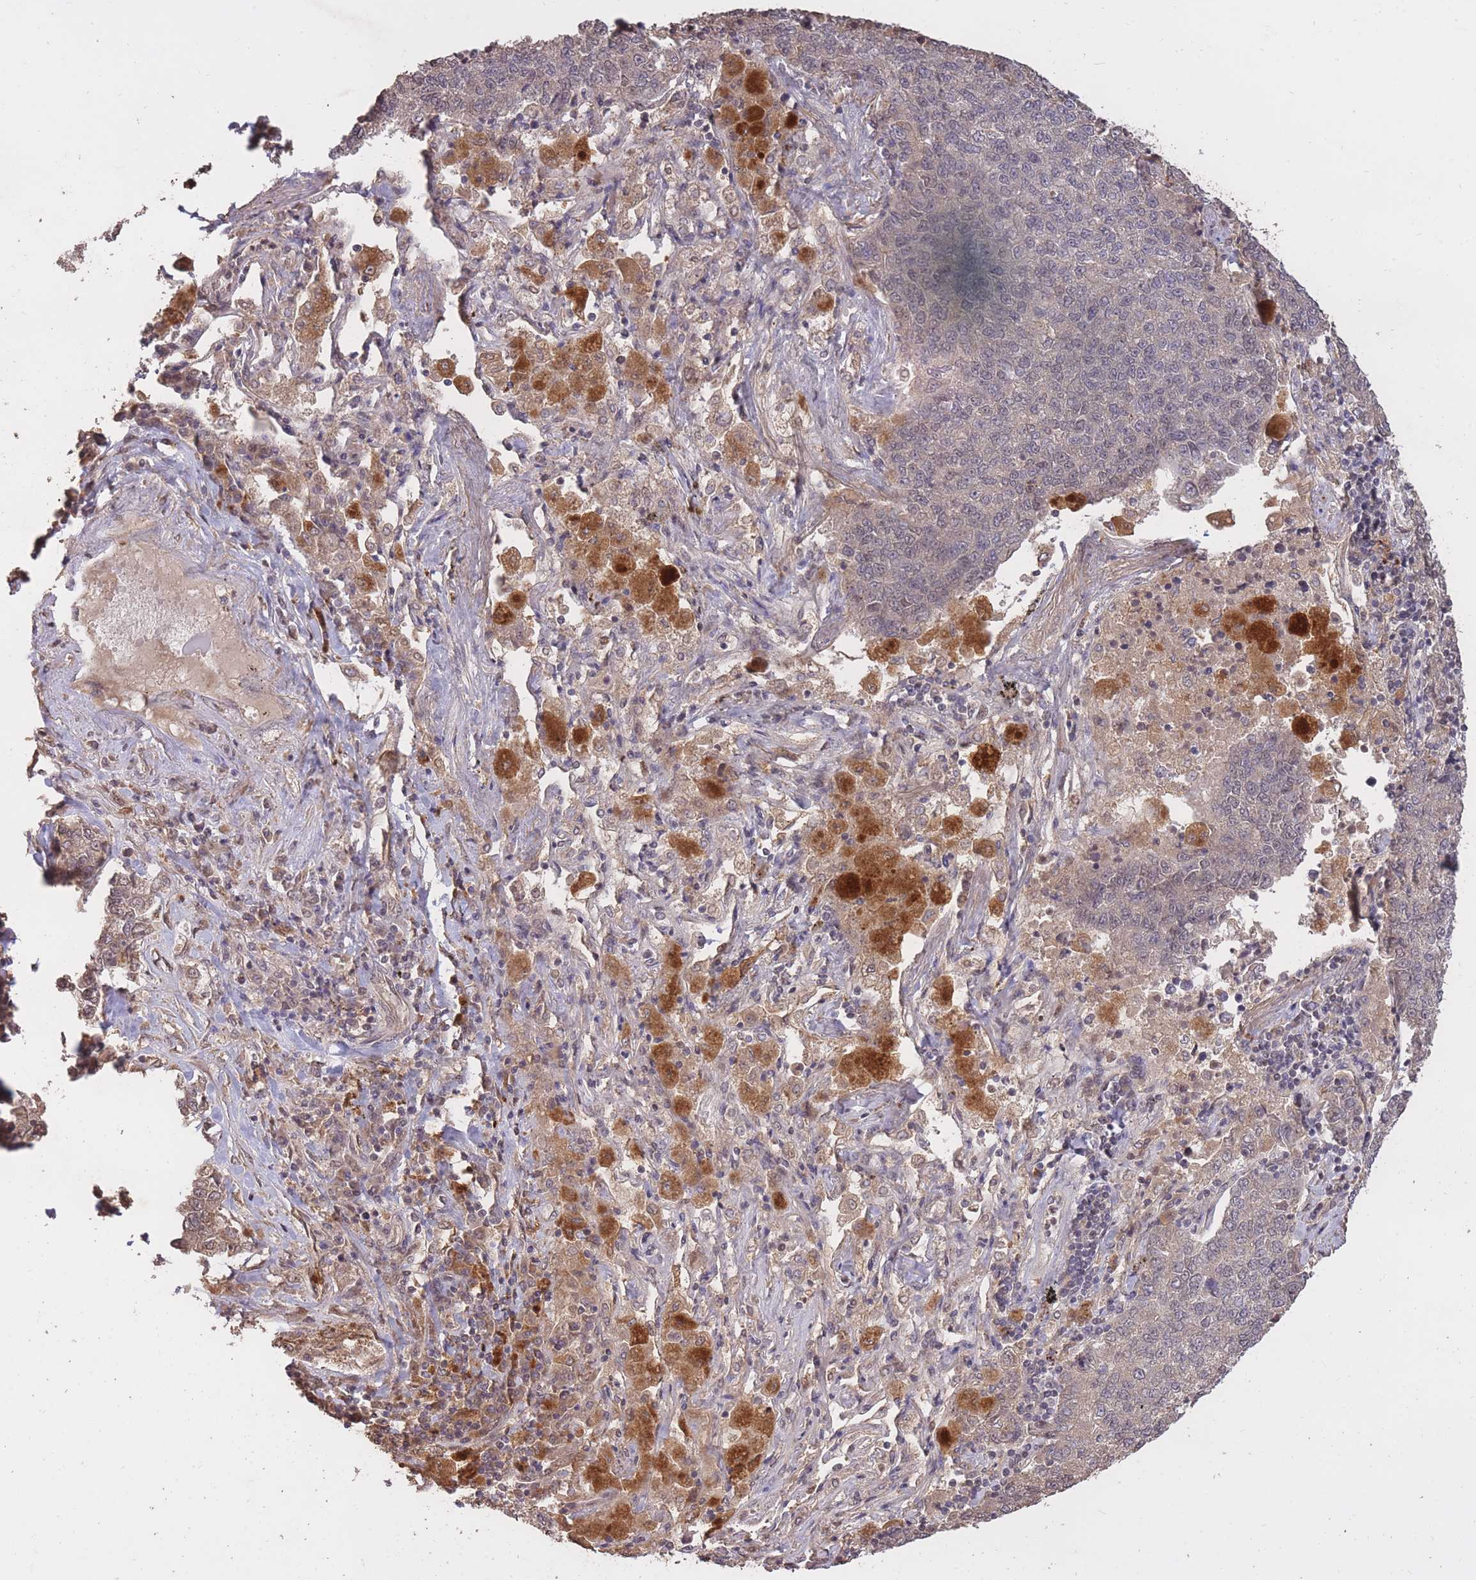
{"staining": {"intensity": "negative", "quantity": "none", "location": "none"}, "tissue": "lung cancer", "cell_type": "Tumor cells", "image_type": "cancer", "snomed": [{"axis": "morphology", "description": "Adenocarcinoma, NOS"}, {"axis": "topography", "description": "Lung"}], "caption": "Lung cancer was stained to show a protein in brown. There is no significant expression in tumor cells.", "gene": "RGS14", "patient": {"sex": "male", "age": 49}}